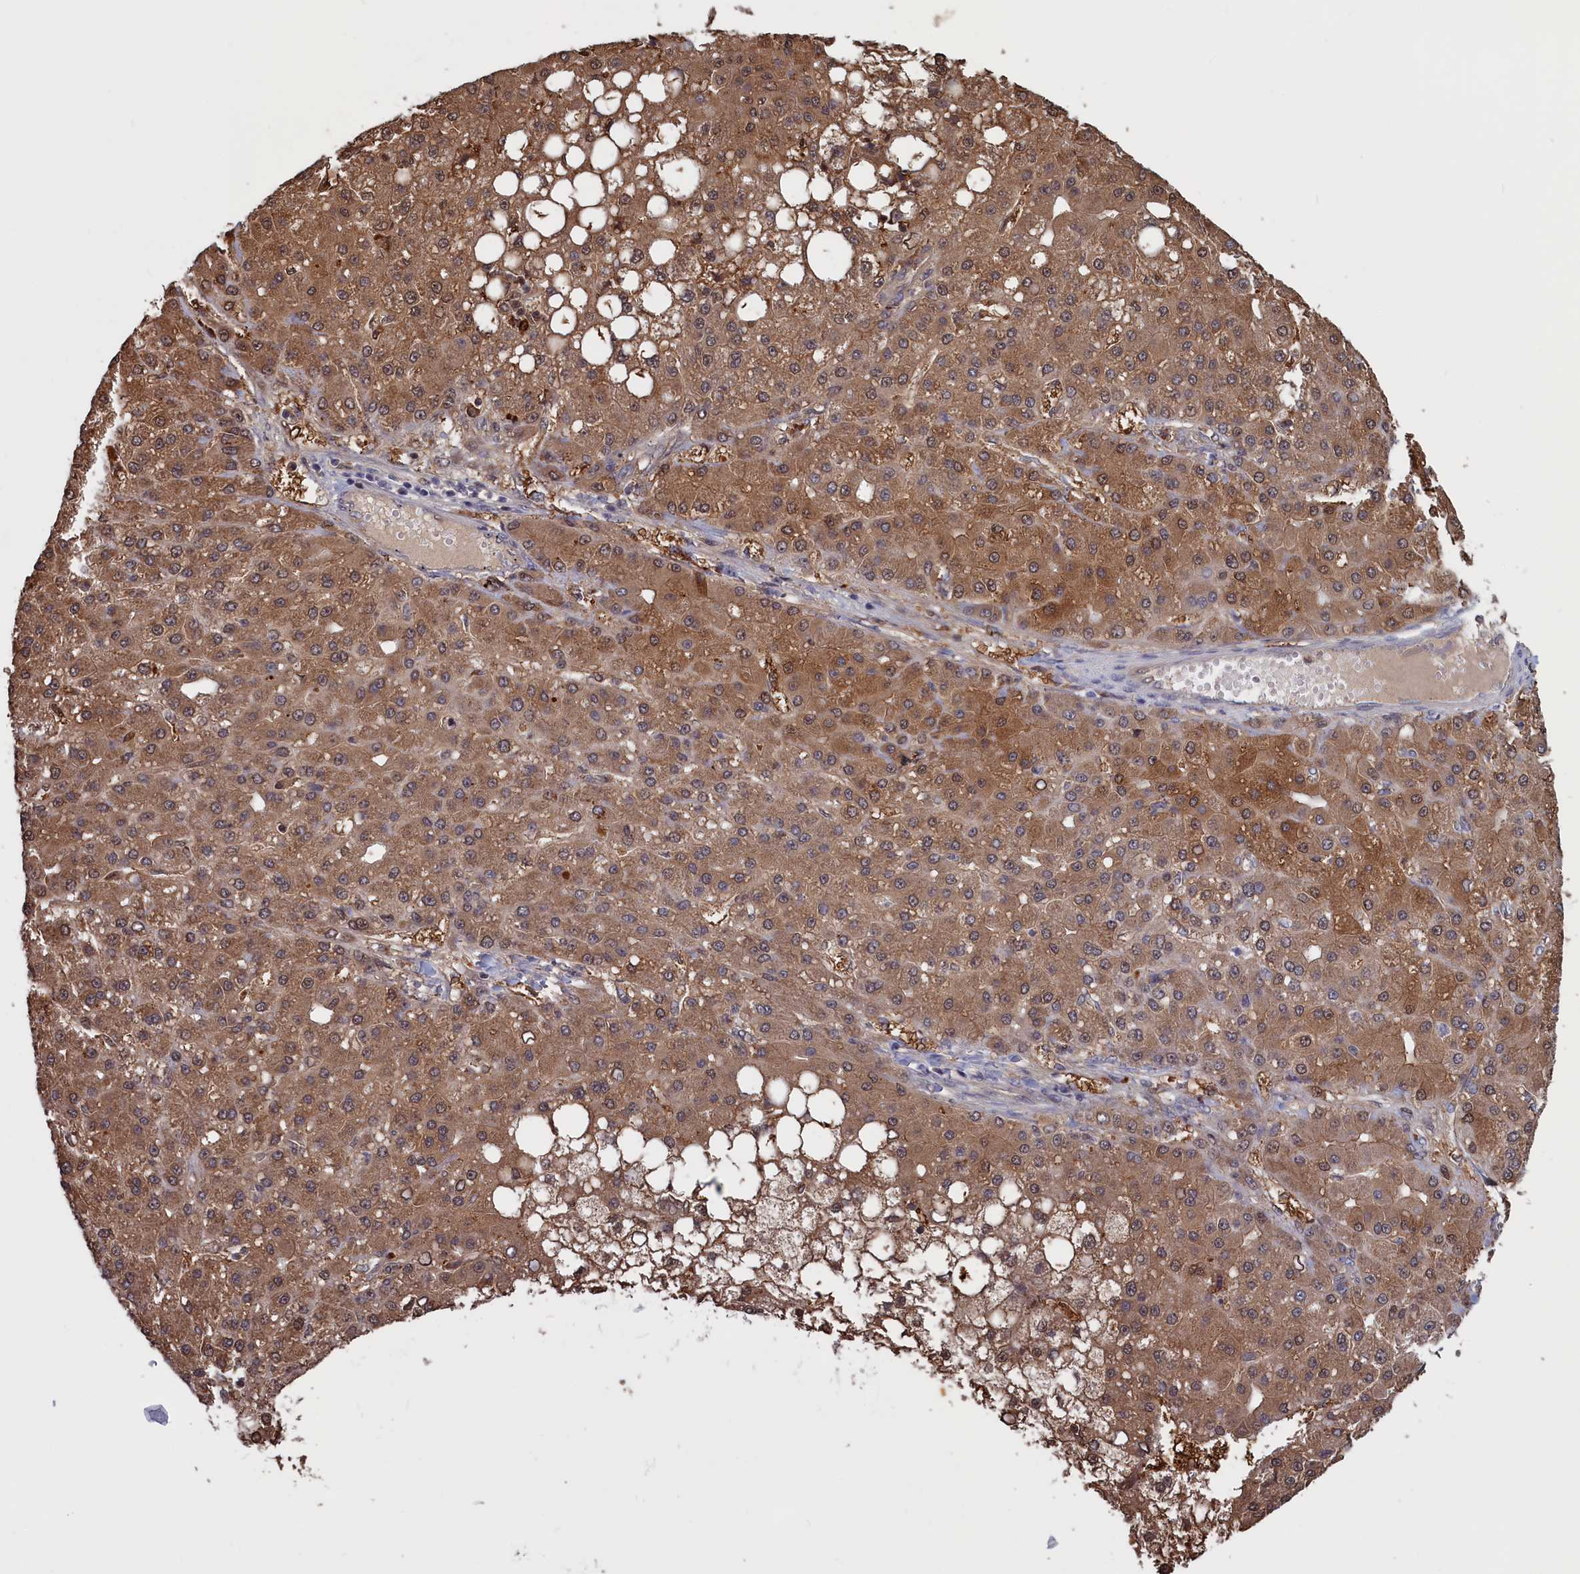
{"staining": {"intensity": "moderate", "quantity": ">75%", "location": "cytoplasmic/membranous"}, "tissue": "liver cancer", "cell_type": "Tumor cells", "image_type": "cancer", "snomed": [{"axis": "morphology", "description": "Carcinoma, Hepatocellular, NOS"}, {"axis": "topography", "description": "Liver"}], "caption": "Immunohistochemical staining of liver cancer demonstrates moderate cytoplasmic/membranous protein expression in approximately >75% of tumor cells.", "gene": "PLP2", "patient": {"sex": "male", "age": 67}}